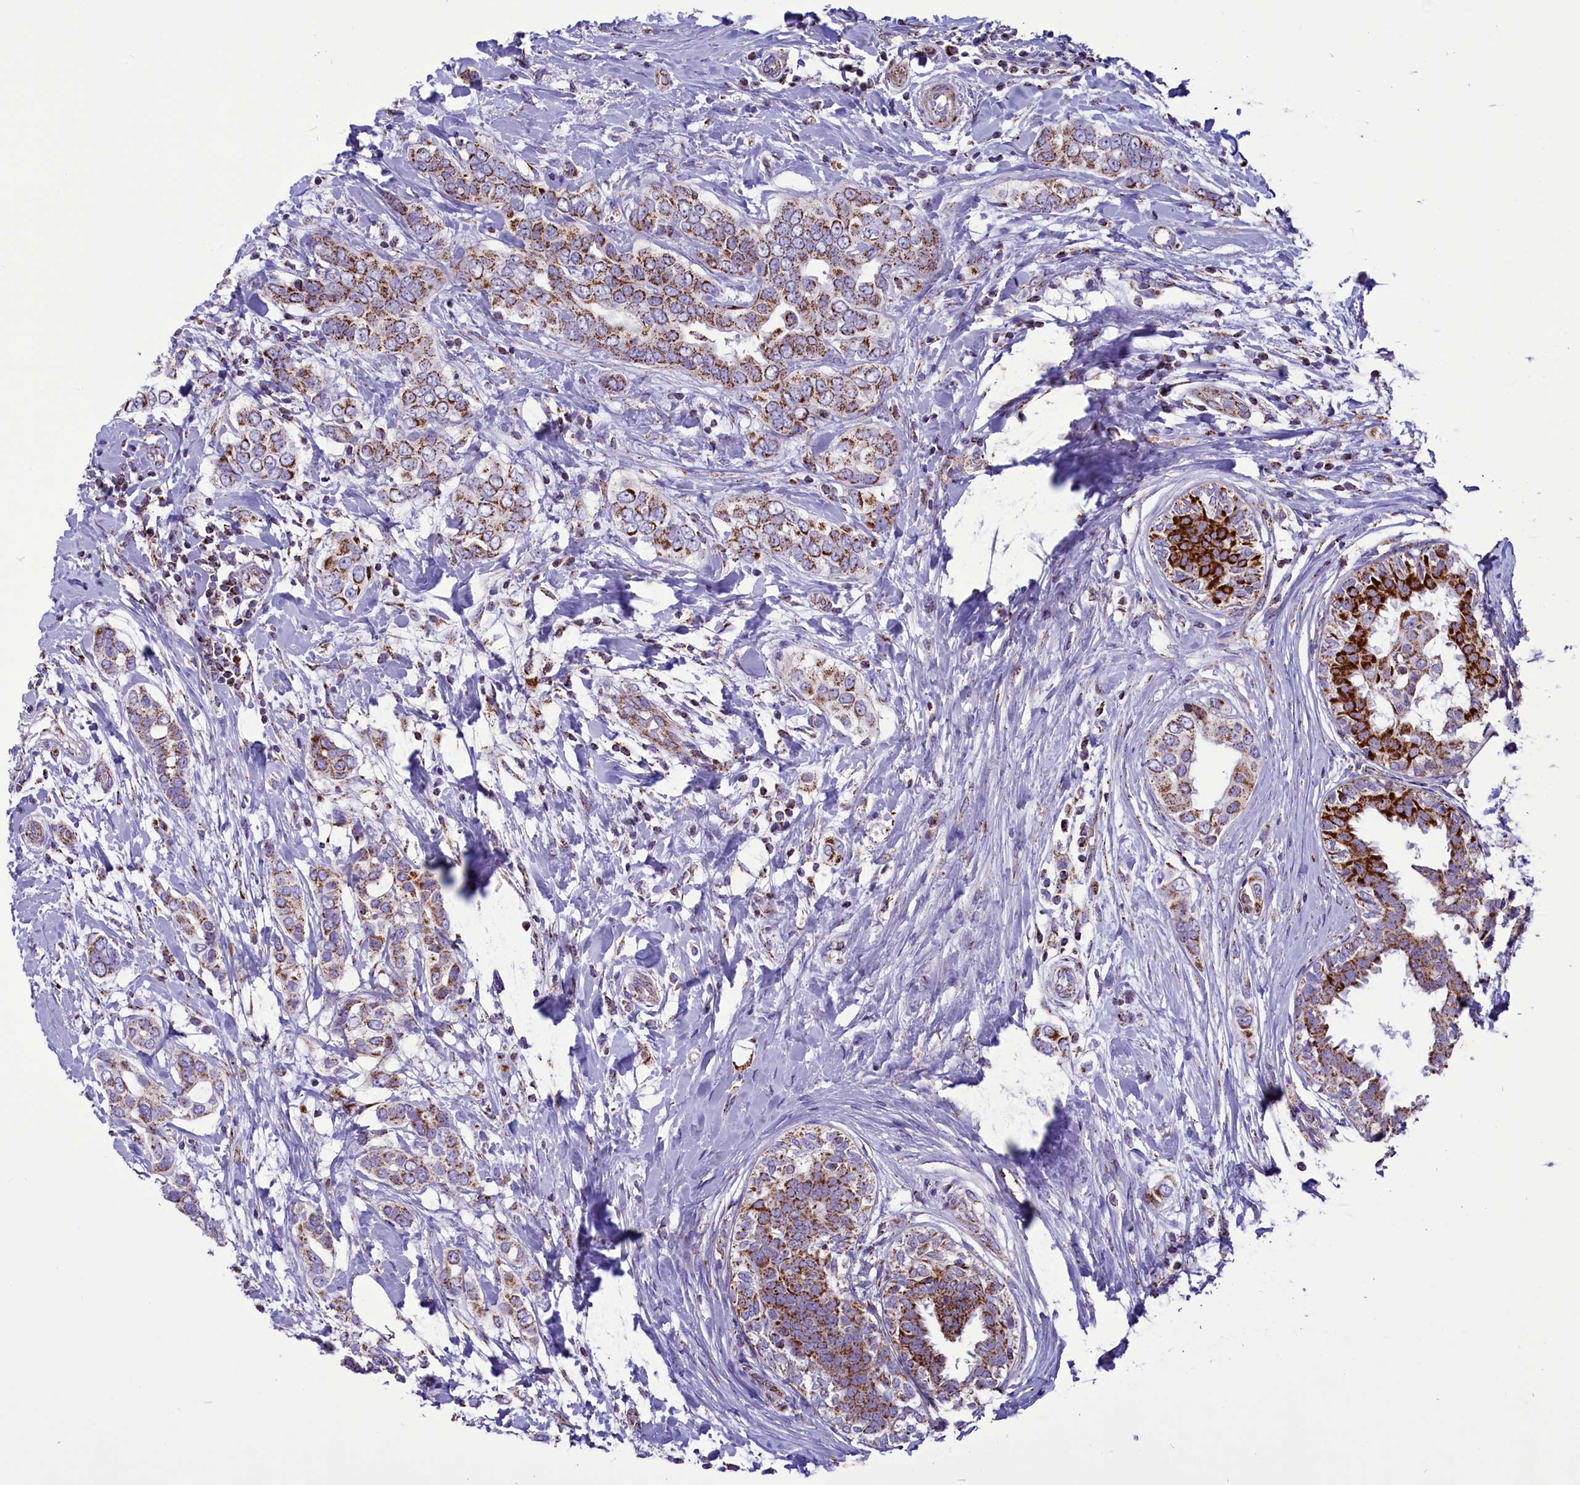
{"staining": {"intensity": "moderate", "quantity": ">75%", "location": "cytoplasmic/membranous"}, "tissue": "breast cancer", "cell_type": "Tumor cells", "image_type": "cancer", "snomed": [{"axis": "morphology", "description": "Lobular carcinoma"}, {"axis": "topography", "description": "Breast"}], "caption": "A medium amount of moderate cytoplasmic/membranous staining is present in approximately >75% of tumor cells in breast cancer tissue.", "gene": "ICA1L", "patient": {"sex": "female", "age": 51}}